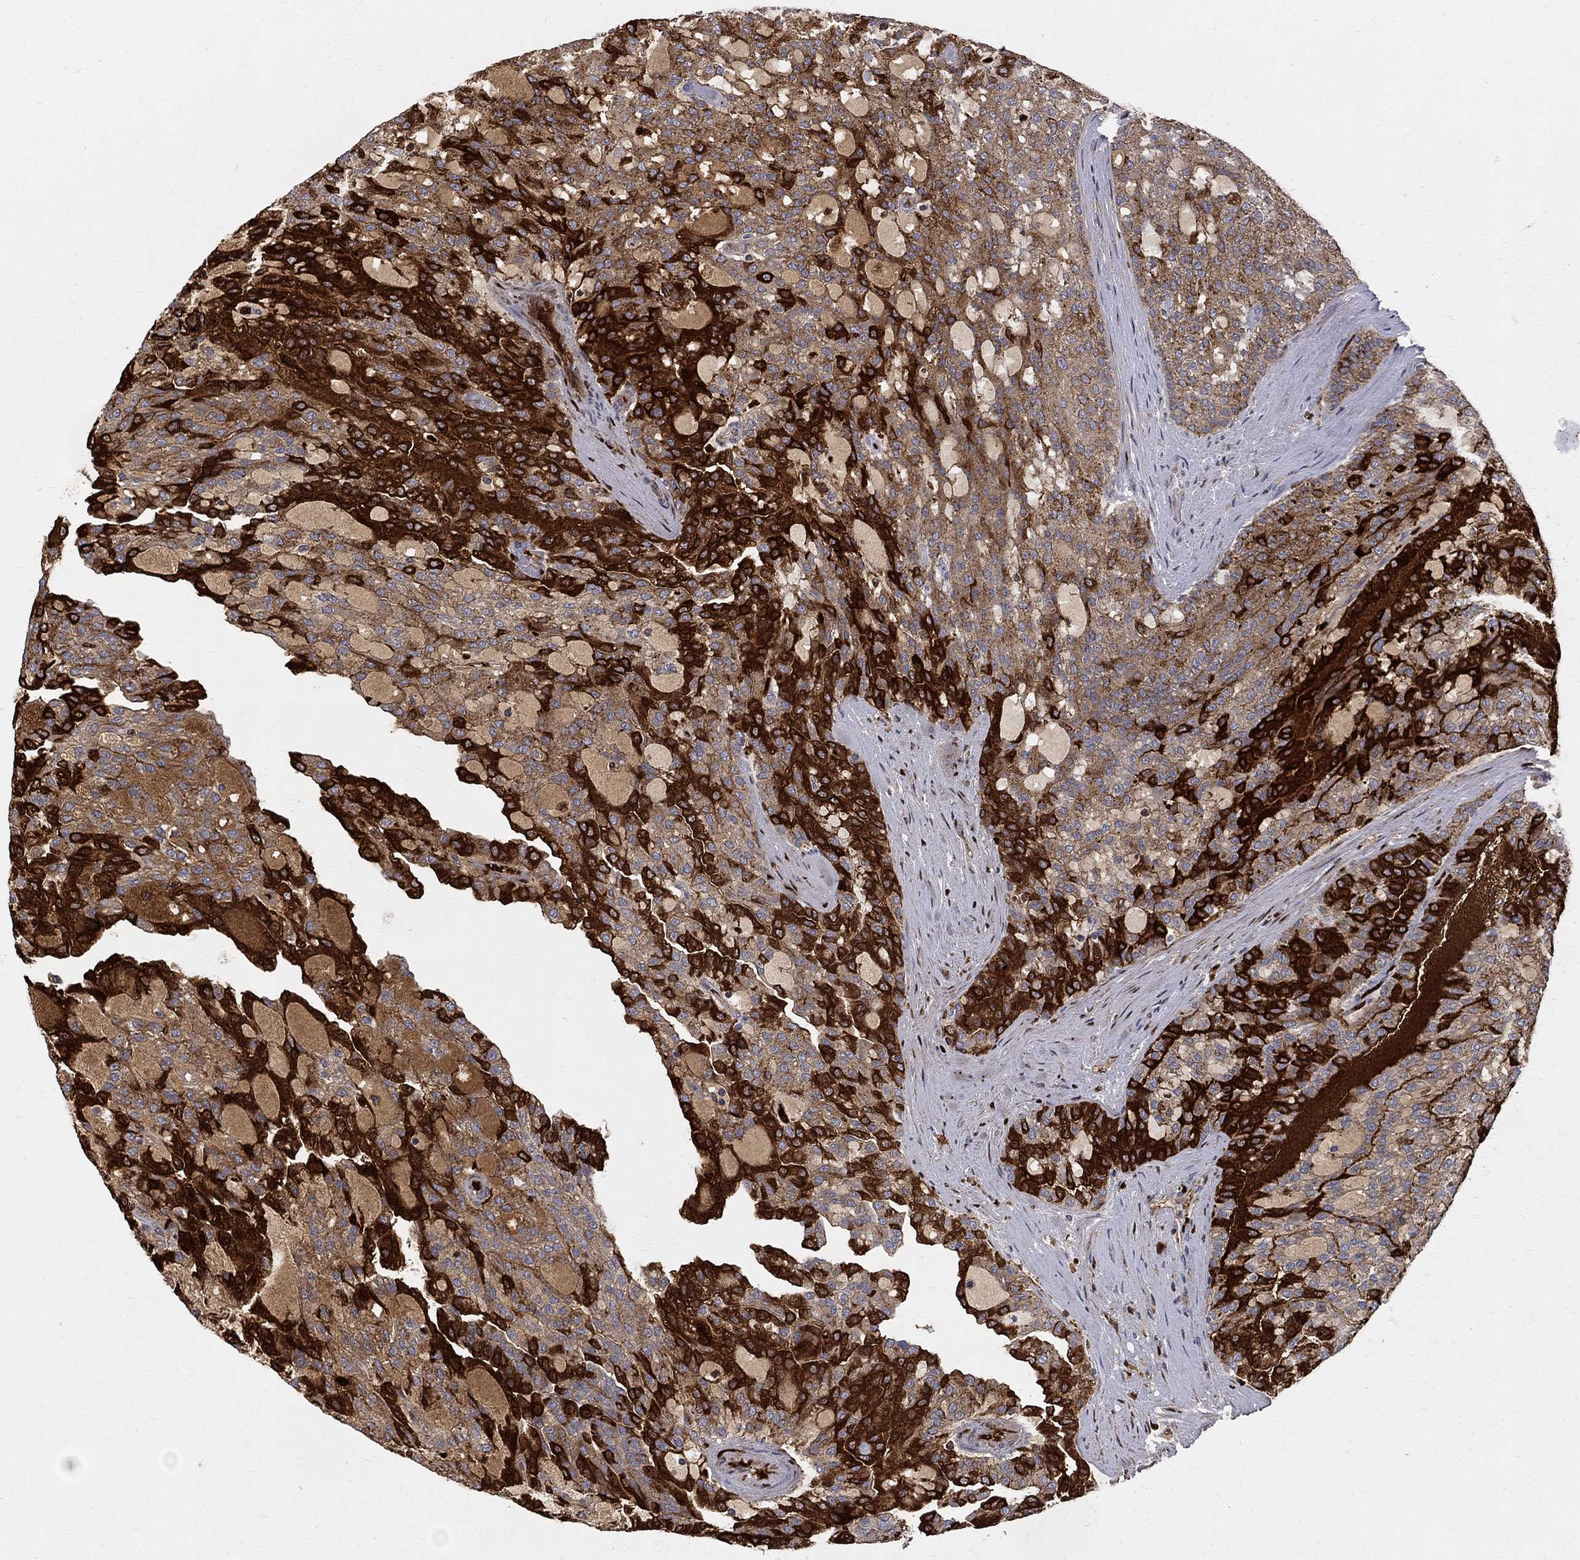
{"staining": {"intensity": "strong", "quantity": ">75%", "location": "cytoplasmic/membranous"}, "tissue": "renal cancer", "cell_type": "Tumor cells", "image_type": "cancer", "snomed": [{"axis": "morphology", "description": "Adenocarcinoma, NOS"}, {"axis": "topography", "description": "Kidney"}], "caption": "Approximately >75% of tumor cells in human renal cancer (adenocarcinoma) reveal strong cytoplasmic/membranous protein expression as visualized by brown immunohistochemical staining.", "gene": "WDR19", "patient": {"sex": "male", "age": 63}}